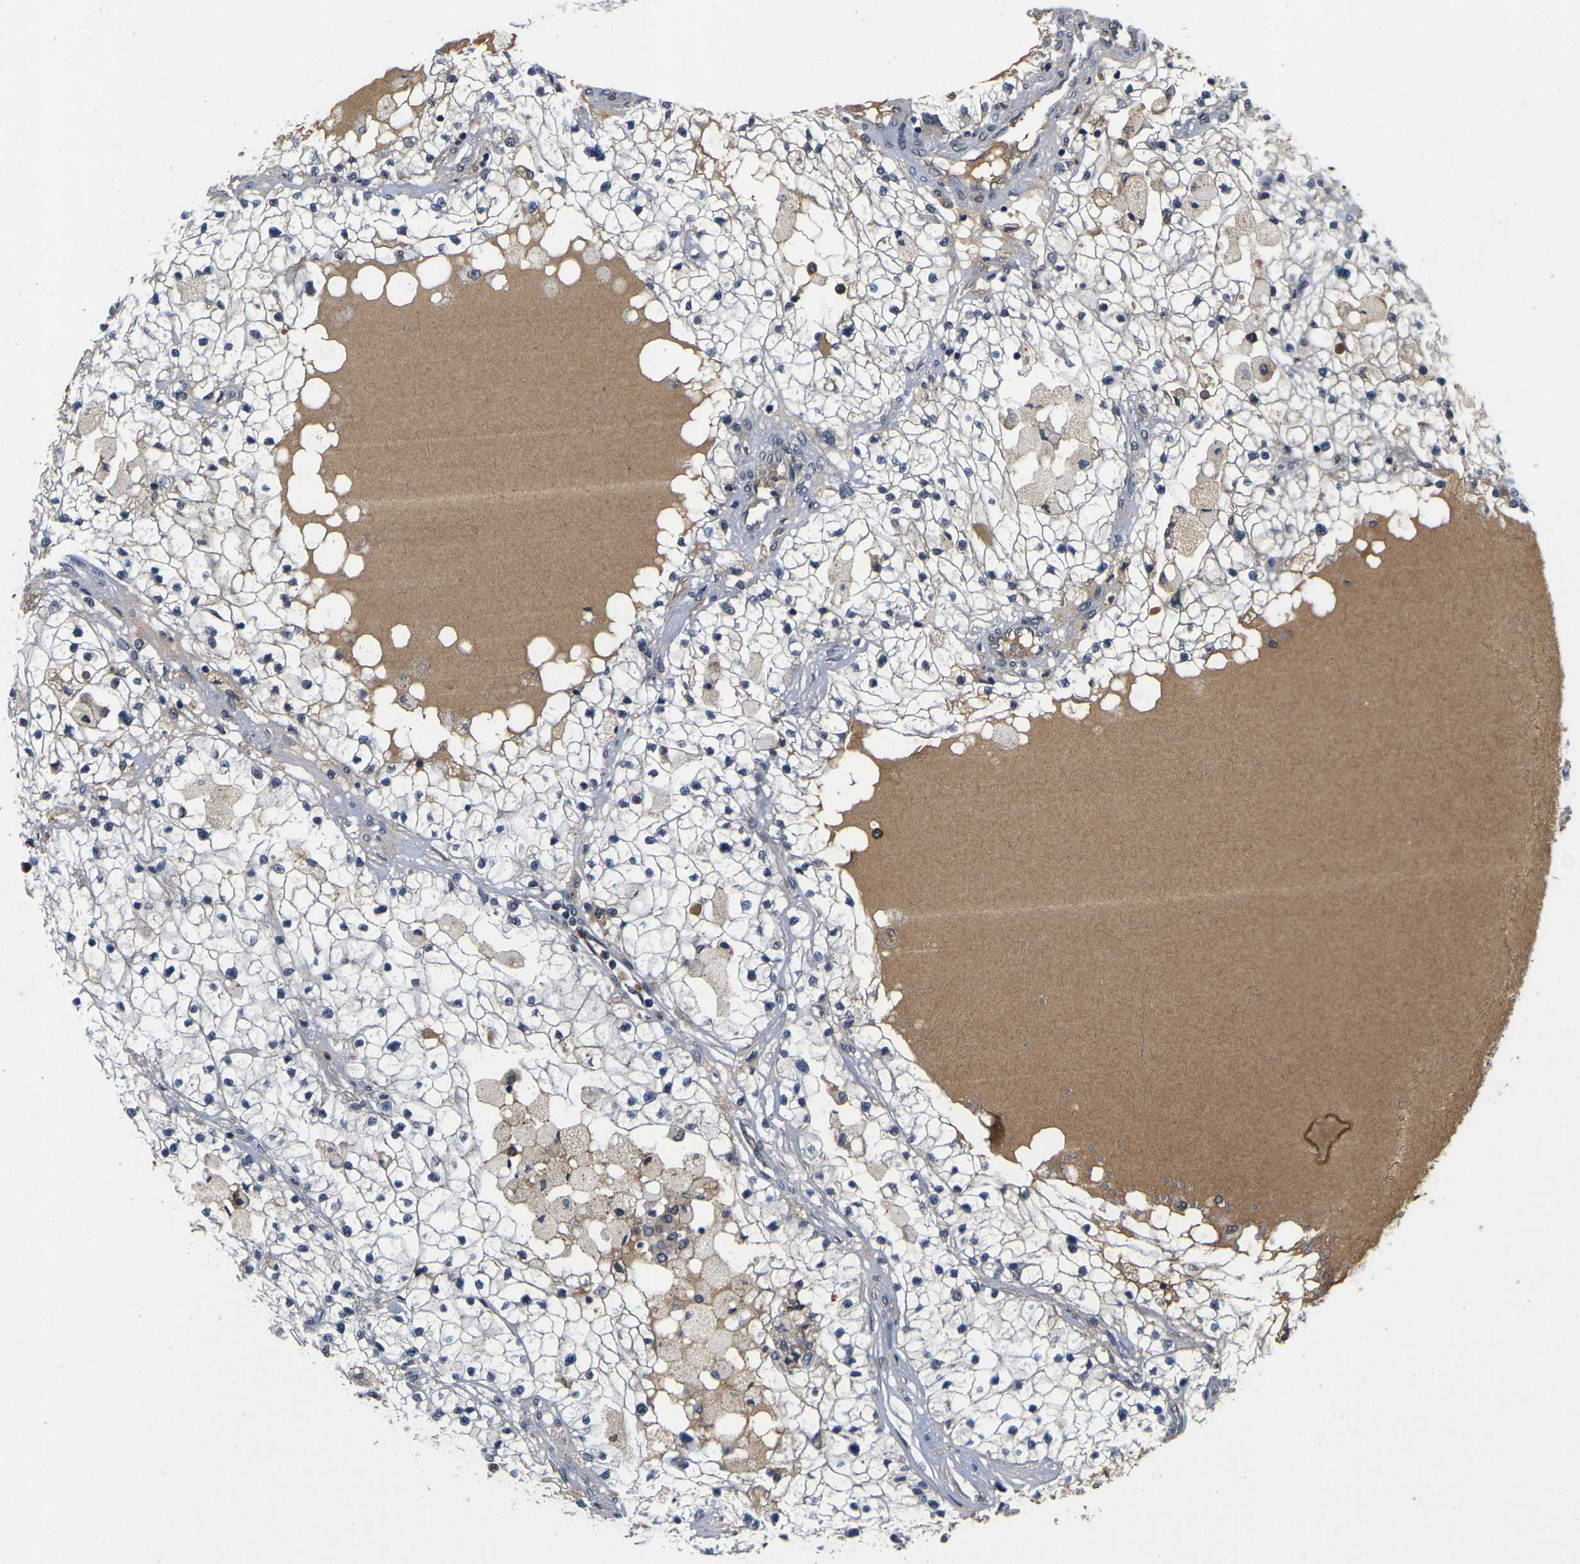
{"staining": {"intensity": "negative", "quantity": "none", "location": "none"}, "tissue": "renal cancer", "cell_type": "Tumor cells", "image_type": "cancer", "snomed": [{"axis": "morphology", "description": "Adenocarcinoma, NOS"}, {"axis": "topography", "description": "Kidney"}], "caption": "High magnification brightfield microscopy of renal adenocarcinoma stained with DAB (brown) and counterstained with hematoxylin (blue): tumor cells show no significant staining.", "gene": "GTF2E1", "patient": {"sex": "male", "age": 68}}